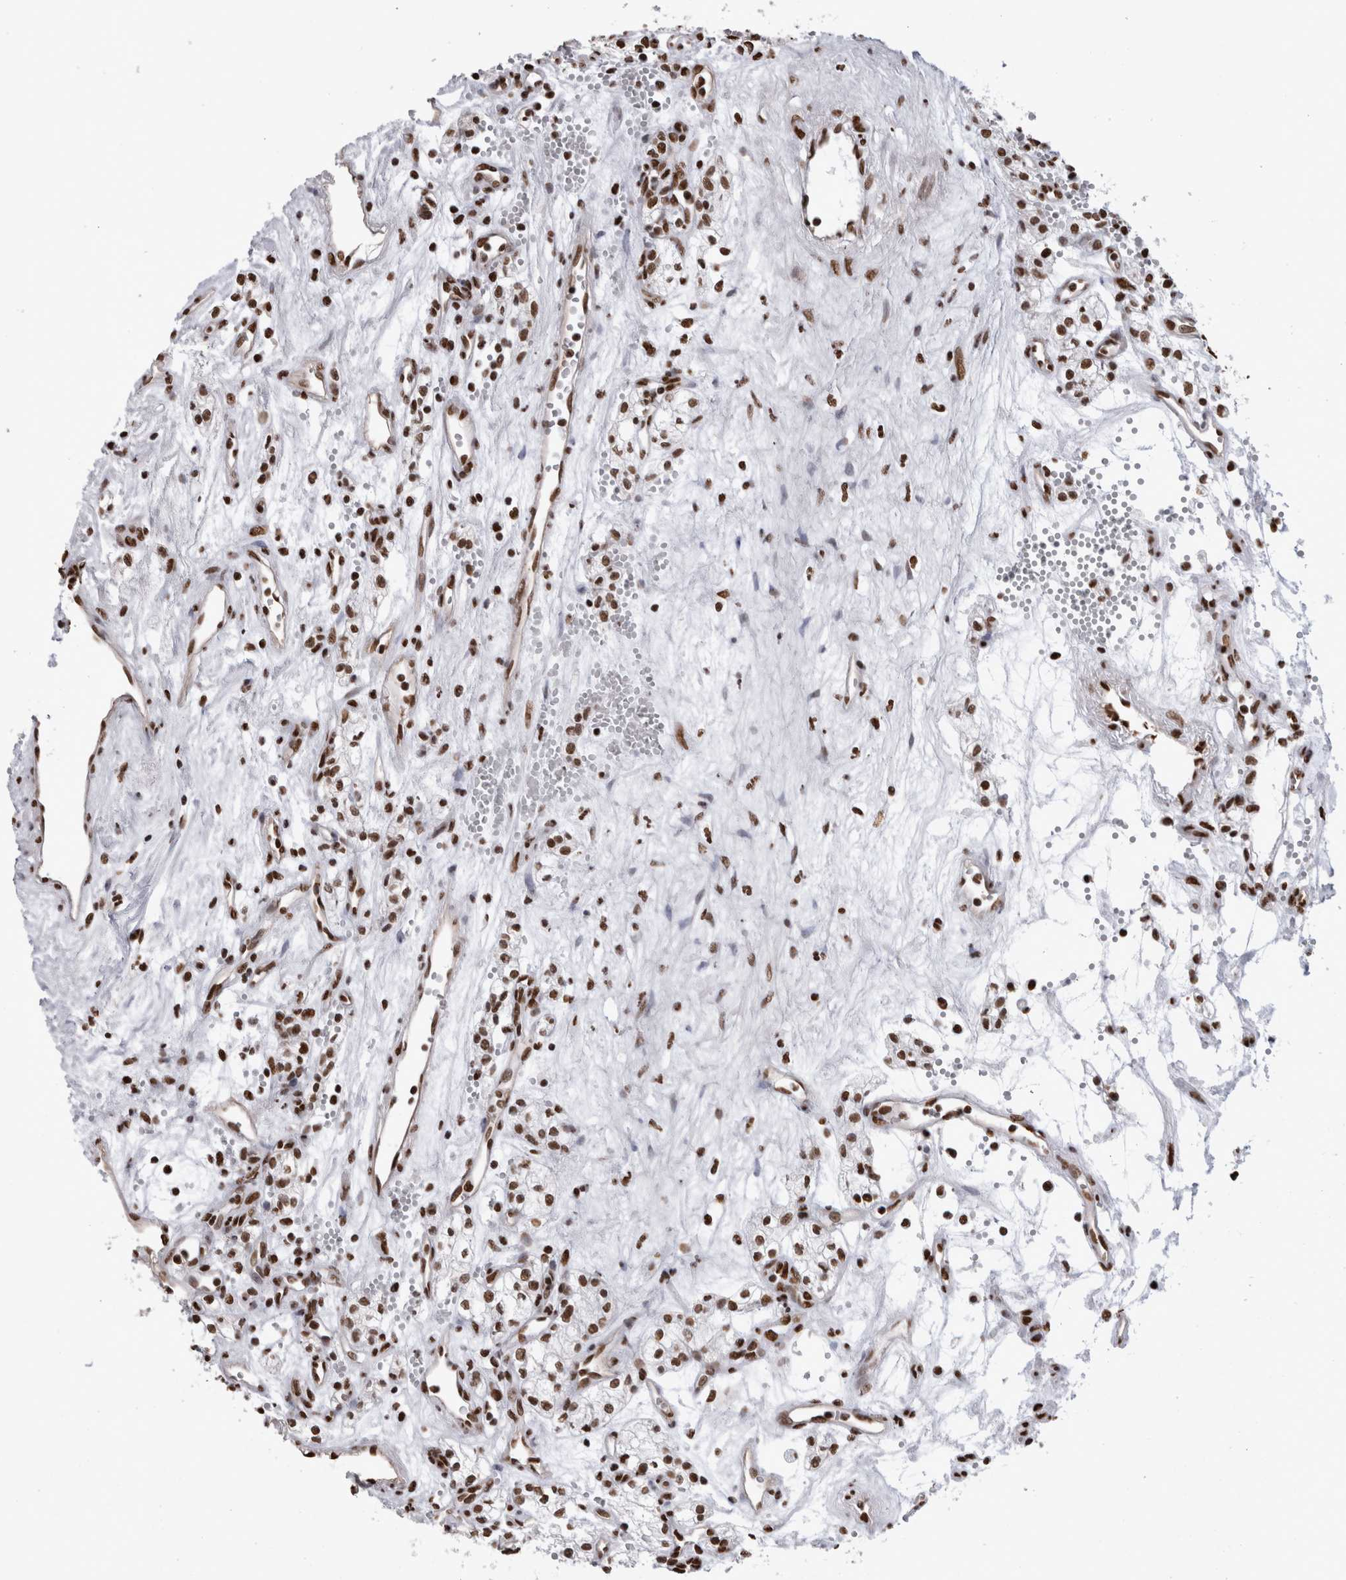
{"staining": {"intensity": "strong", "quantity": ">75%", "location": "nuclear"}, "tissue": "renal cancer", "cell_type": "Tumor cells", "image_type": "cancer", "snomed": [{"axis": "morphology", "description": "Adenocarcinoma, NOS"}, {"axis": "topography", "description": "Kidney"}], "caption": "This image displays immunohistochemistry (IHC) staining of human renal cancer (adenocarcinoma), with high strong nuclear expression in approximately >75% of tumor cells.", "gene": "HNRNPM", "patient": {"sex": "male", "age": 59}}